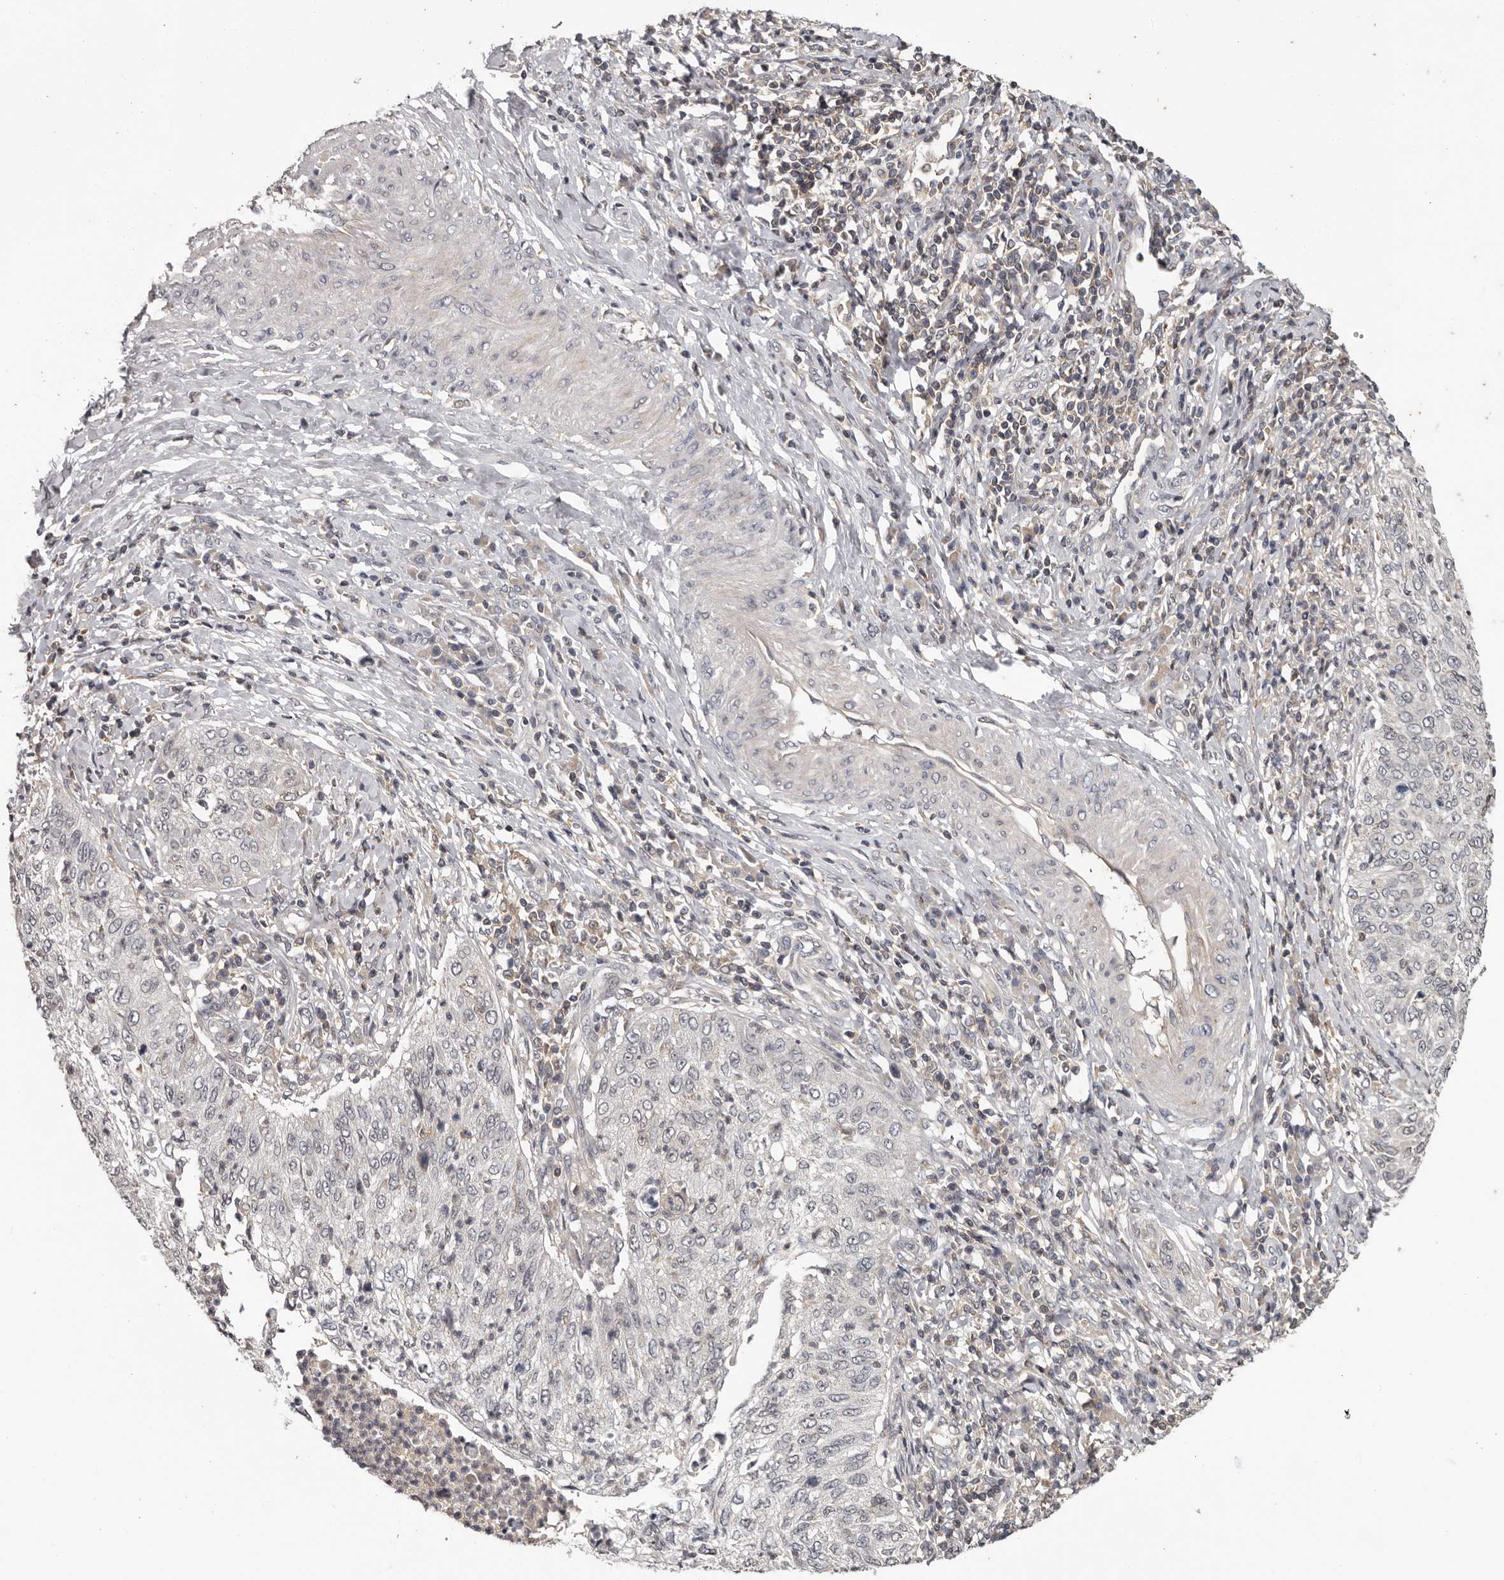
{"staining": {"intensity": "negative", "quantity": "none", "location": "none"}, "tissue": "cervical cancer", "cell_type": "Tumor cells", "image_type": "cancer", "snomed": [{"axis": "morphology", "description": "Squamous cell carcinoma, NOS"}, {"axis": "topography", "description": "Cervix"}], "caption": "Tumor cells are negative for protein expression in human cervical cancer (squamous cell carcinoma).", "gene": "ANKRD44", "patient": {"sex": "female", "age": 30}}